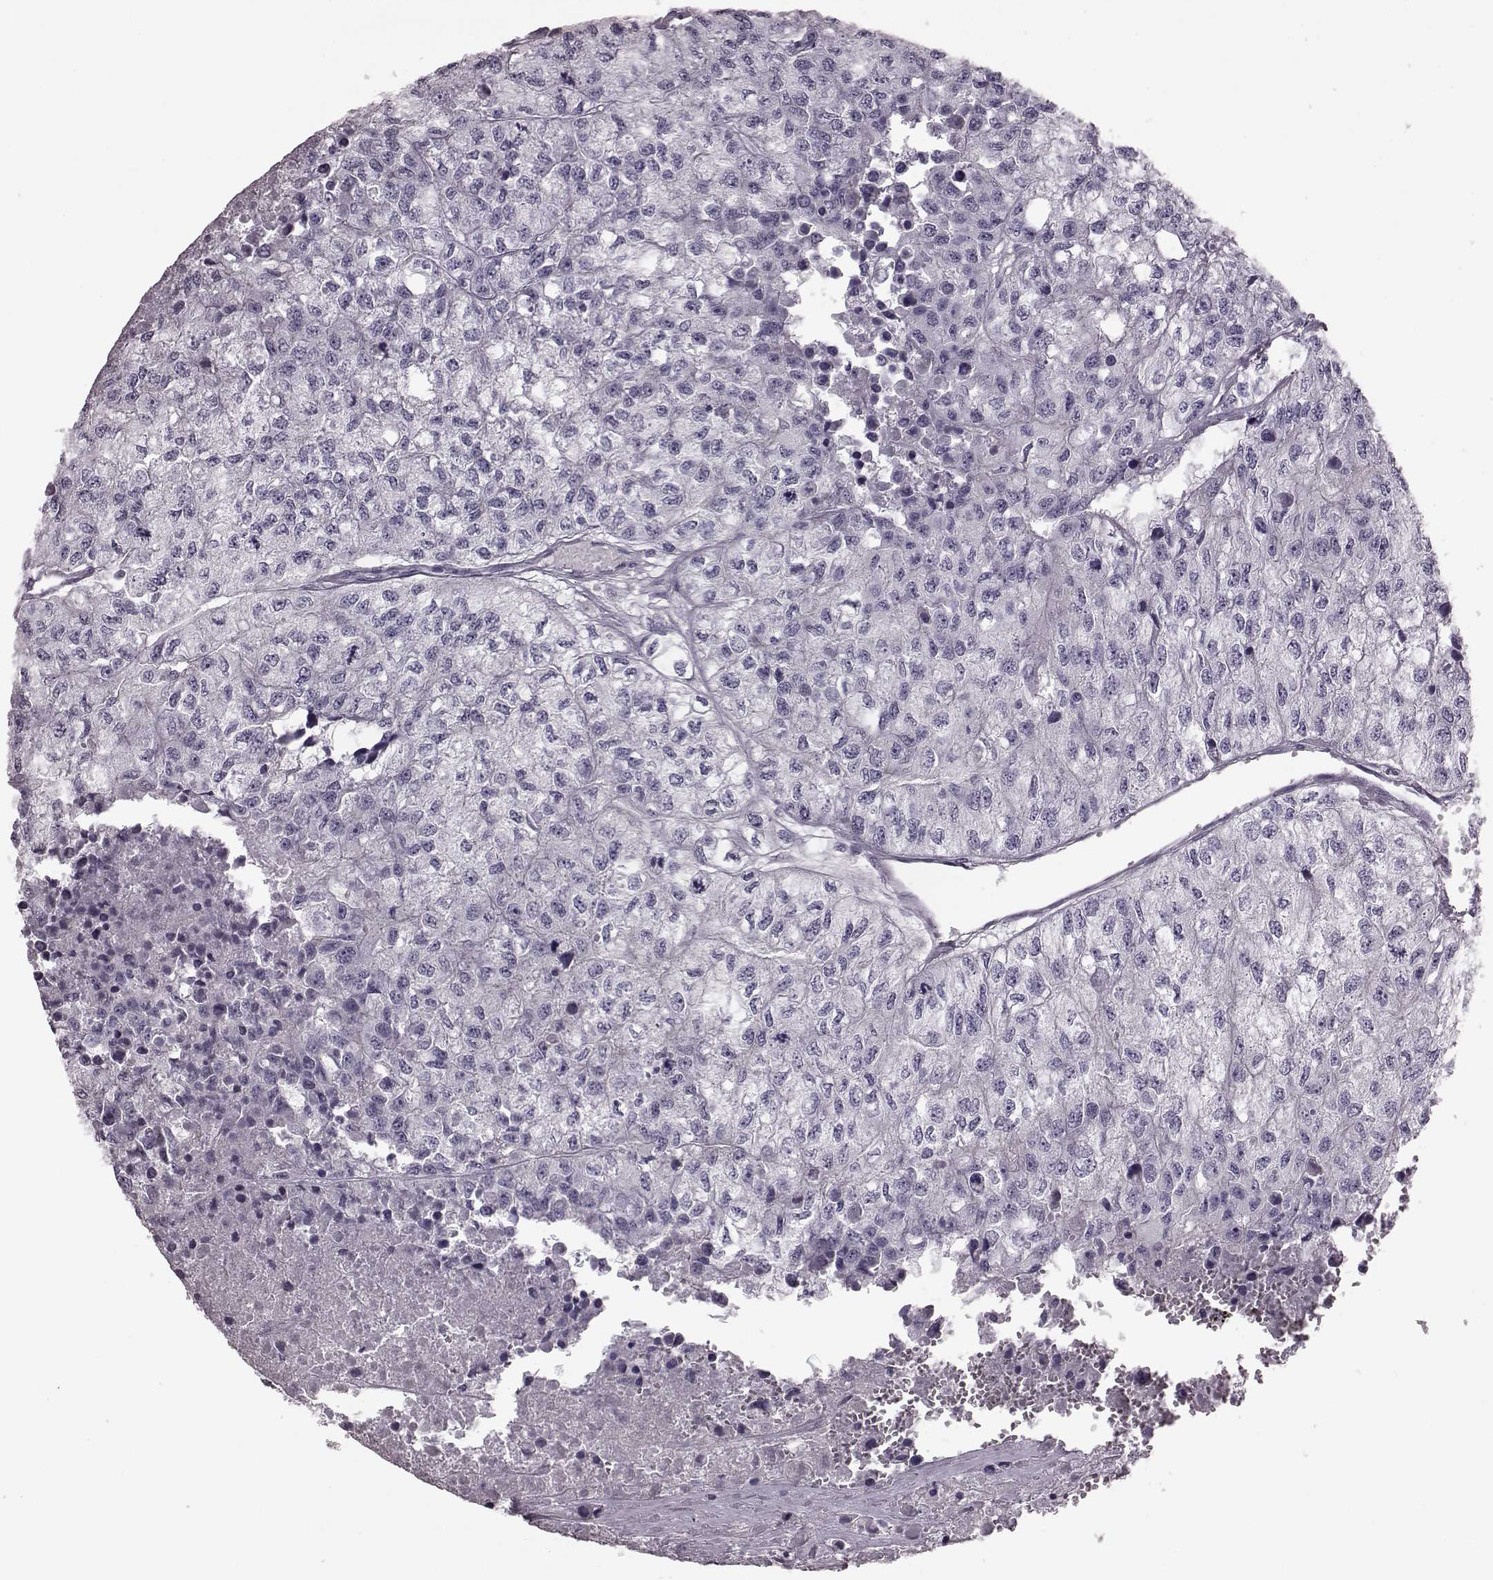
{"staining": {"intensity": "negative", "quantity": "none", "location": "none"}, "tissue": "renal cancer", "cell_type": "Tumor cells", "image_type": "cancer", "snomed": [{"axis": "morphology", "description": "Adenocarcinoma, NOS"}, {"axis": "topography", "description": "Kidney"}], "caption": "Human renal cancer (adenocarcinoma) stained for a protein using immunohistochemistry (IHC) exhibits no positivity in tumor cells.", "gene": "SNTG1", "patient": {"sex": "male", "age": 56}}